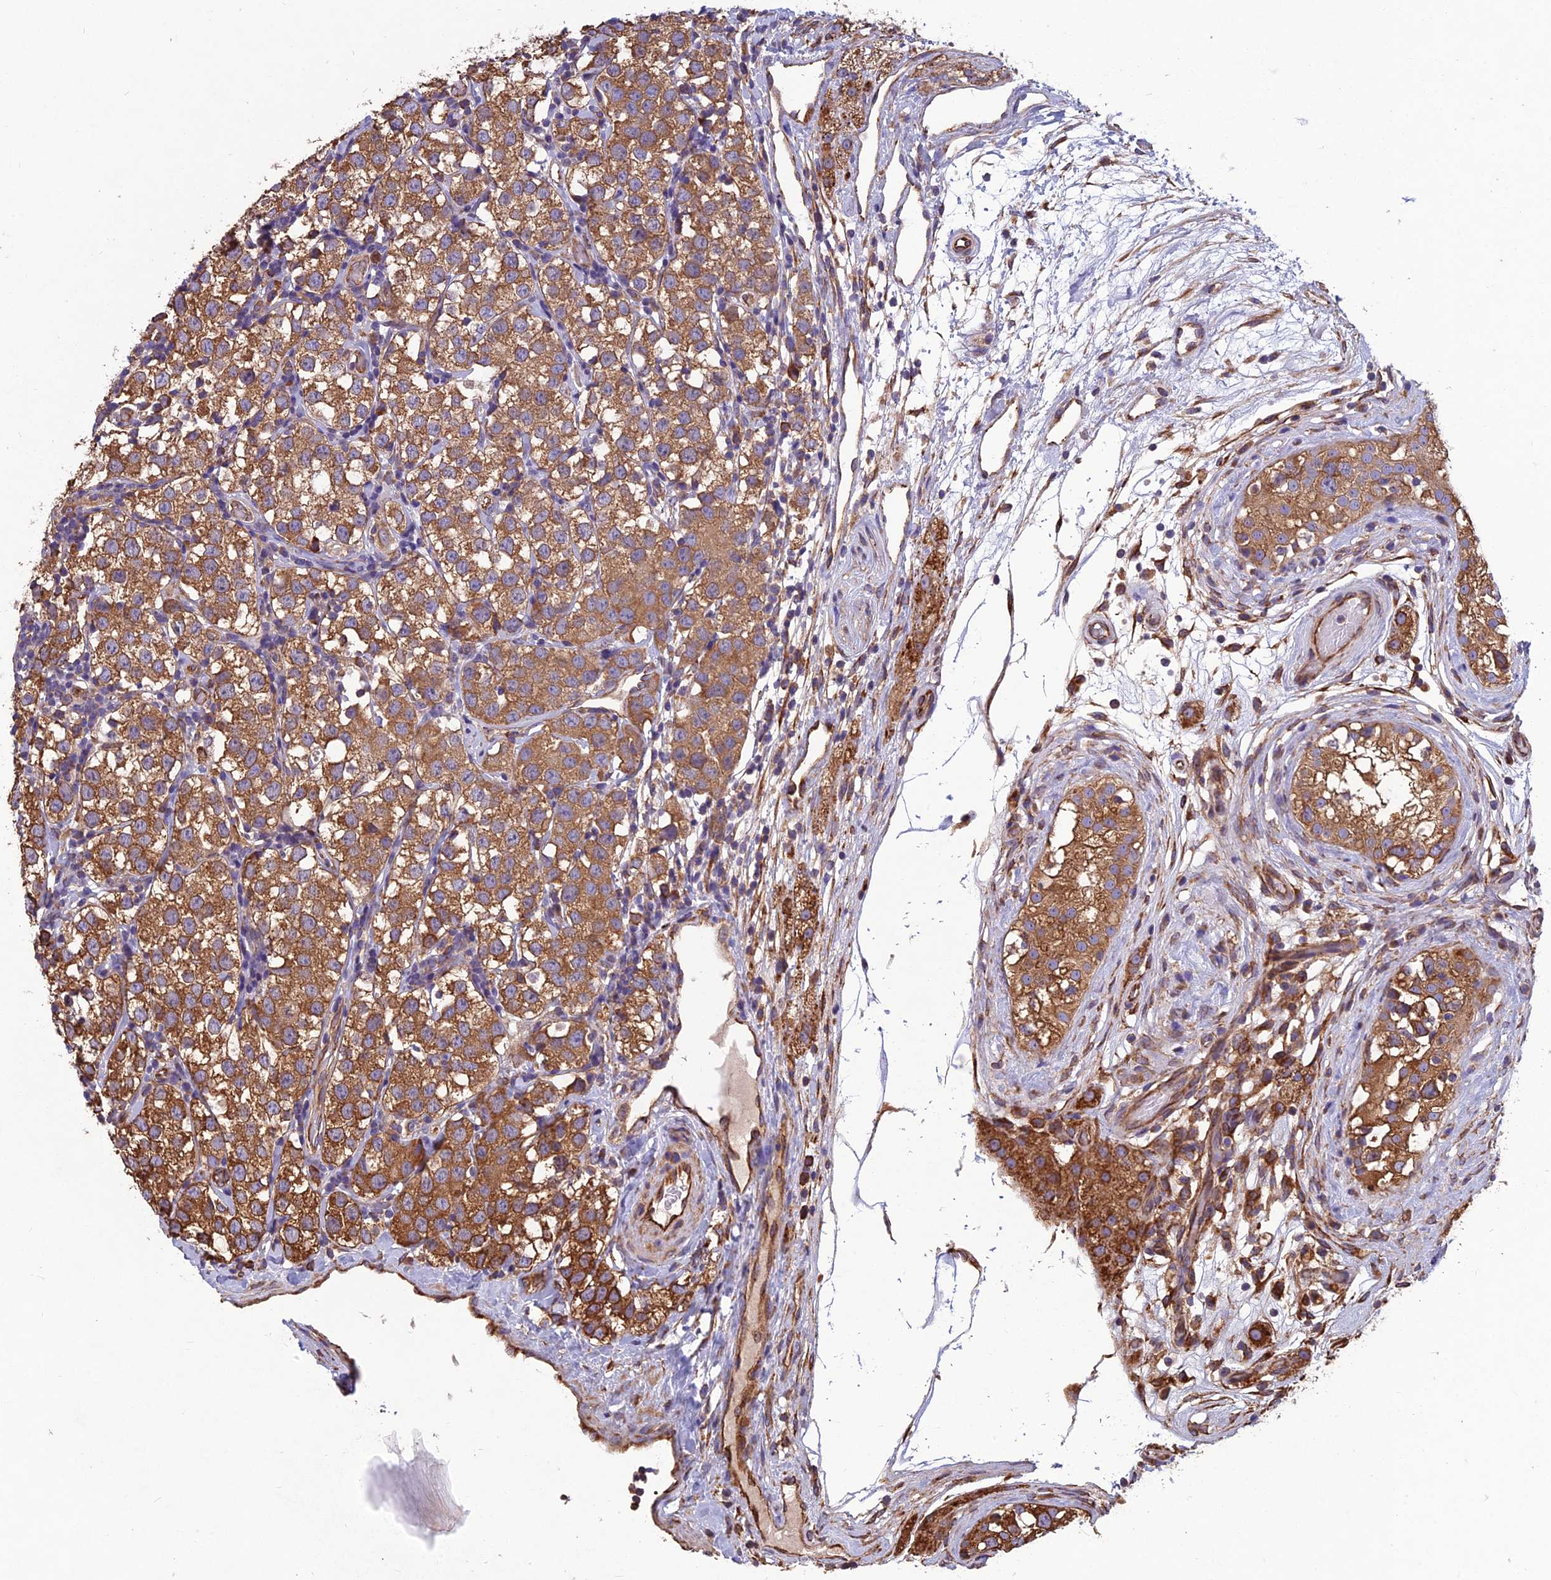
{"staining": {"intensity": "moderate", "quantity": ">75%", "location": "cytoplasmic/membranous"}, "tissue": "testis cancer", "cell_type": "Tumor cells", "image_type": "cancer", "snomed": [{"axis": "morphology", "description": "Seminoma, NOS"}, {"axis": "topography", "description": "Testis"}], "caption": "Moderate cytoplasmic/membranous protein staining is seen in about >75% of tumor cells in testis cancer (seminoma).", "gene": "SPDL1", "patient": {"sex": "male", "age": 34}}